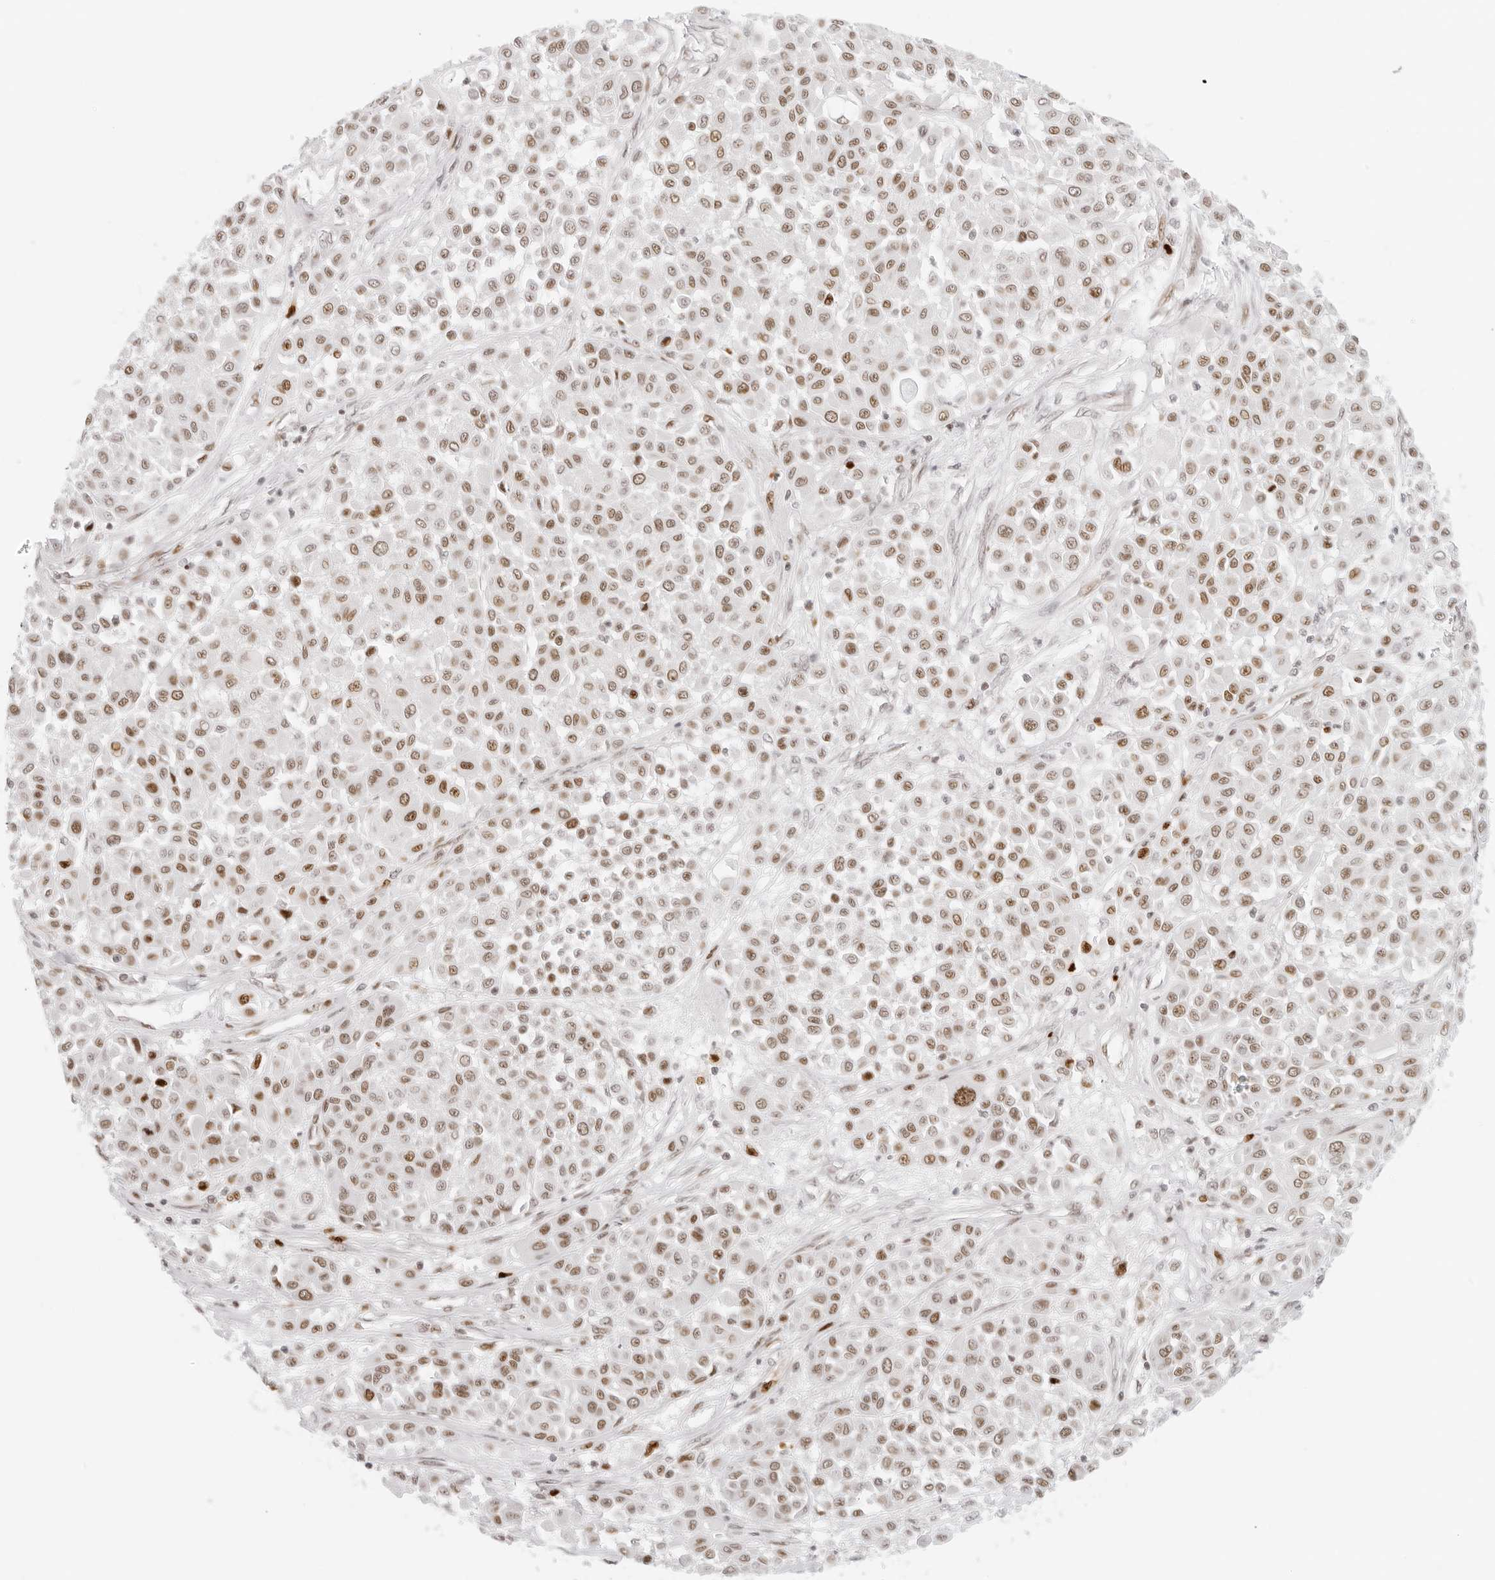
{"staining": {"intensity": "moderate", "quantity": ">75%", "location": "nuclear"}, "tissue": "melanoma", "cell_type": "Tumor cells", "image_type": "cancer", "snomed": [{"axis": "morphology", "description": "Malignant melanoma, Metastatic site"}, {"axis": "topography", "description": "Soft tissue"}], "caption": "Immunohistochemistry (IHC) staining of malignant melanoma (metastatic site), which demonstrates medium levels of moderate nuclear positivity in approximately >75% of tumor cells indicating moderate nuclear protein staining. The staining was performed using DAB (3,3'-diaminobenzidine) (brown) for protein detection and nuclei were counterstained in hematoxylin (blue).", "gene": "RCC1", "patient": {"sex": "male", "age": 41}}